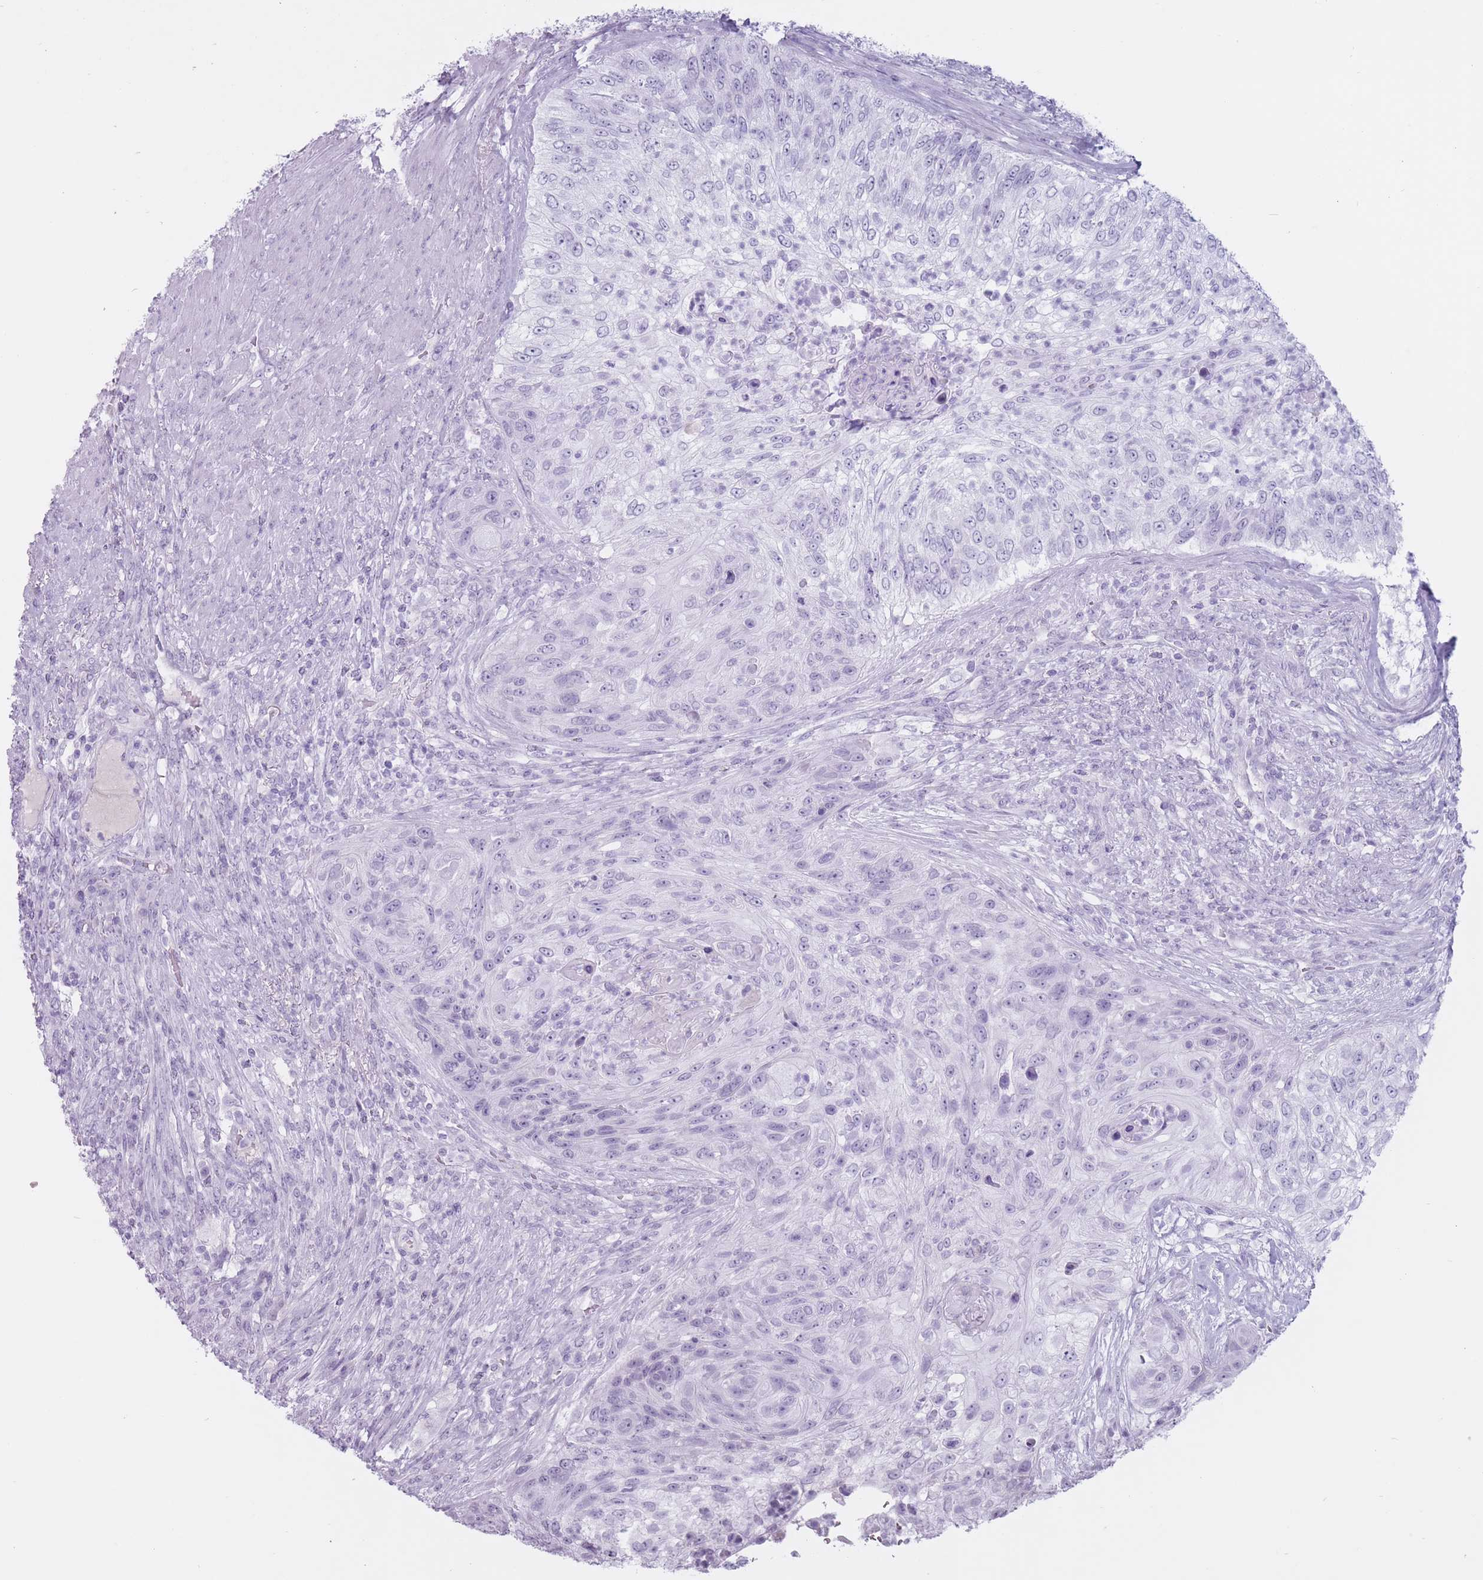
{"staining": {"intensity": "negative", "quantity": "none", "location": "none"}, "tissue": "urothelial cancer", "cell_type": "Tumor cells", "image_type": "cancer", "snomed": [{"axis": "morphology", "description": "Urothelial carcinoma, High grade"}, {"axis": "topography", "description": "Urinary bladder"}], "caption": "DAB immunohistochemical staining of human urothelial cancer shows no significant positivity in tumor cells.", "gene": "PNMA3", "patient": {"sex": "female", "age": 60}}